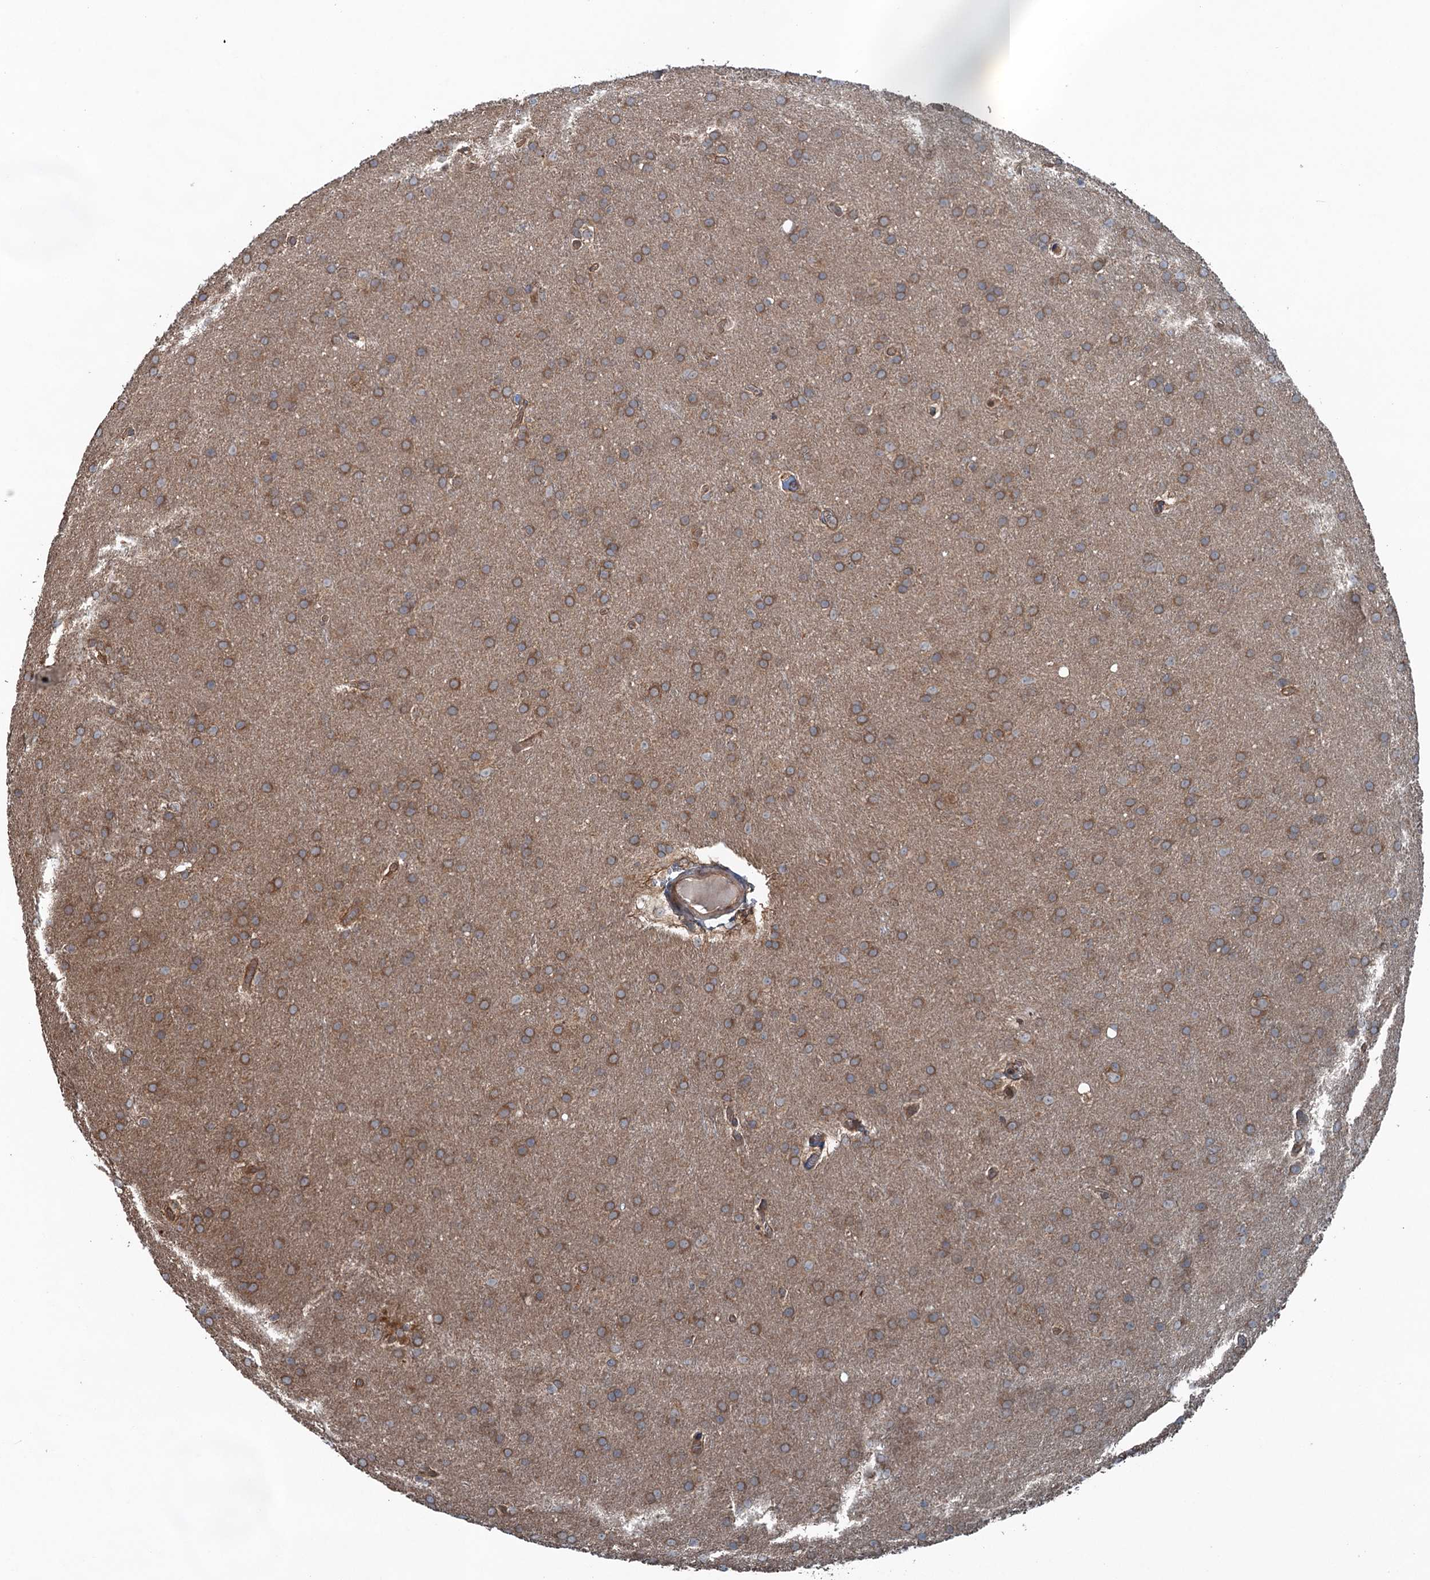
{"staining": {"intensity": "moderate", "quantity": ">75%", "location": "cytoplasmic/membranous"}, "tissue": "glioma", "cell_type": "Tumor cells", "image_type": "cancer", "snomed": [{"axis": "morphology", "description": "Glioma, malignant, Low grade"}, {"axis": "topography", "description": "Brain"}], "caption": "Immunohistochemistry (IHC) (DAB (3,3'-diaminobenzidine)) staining of human glioma reveals moderate cytoplasmic/membranous protein staining in approximately >75% of tumor cells. The protein is shown in brown color, while the nuclei are stained blue.", "gene": "TRAPPC8", "patient": {"sex": "female", "age": 32}}